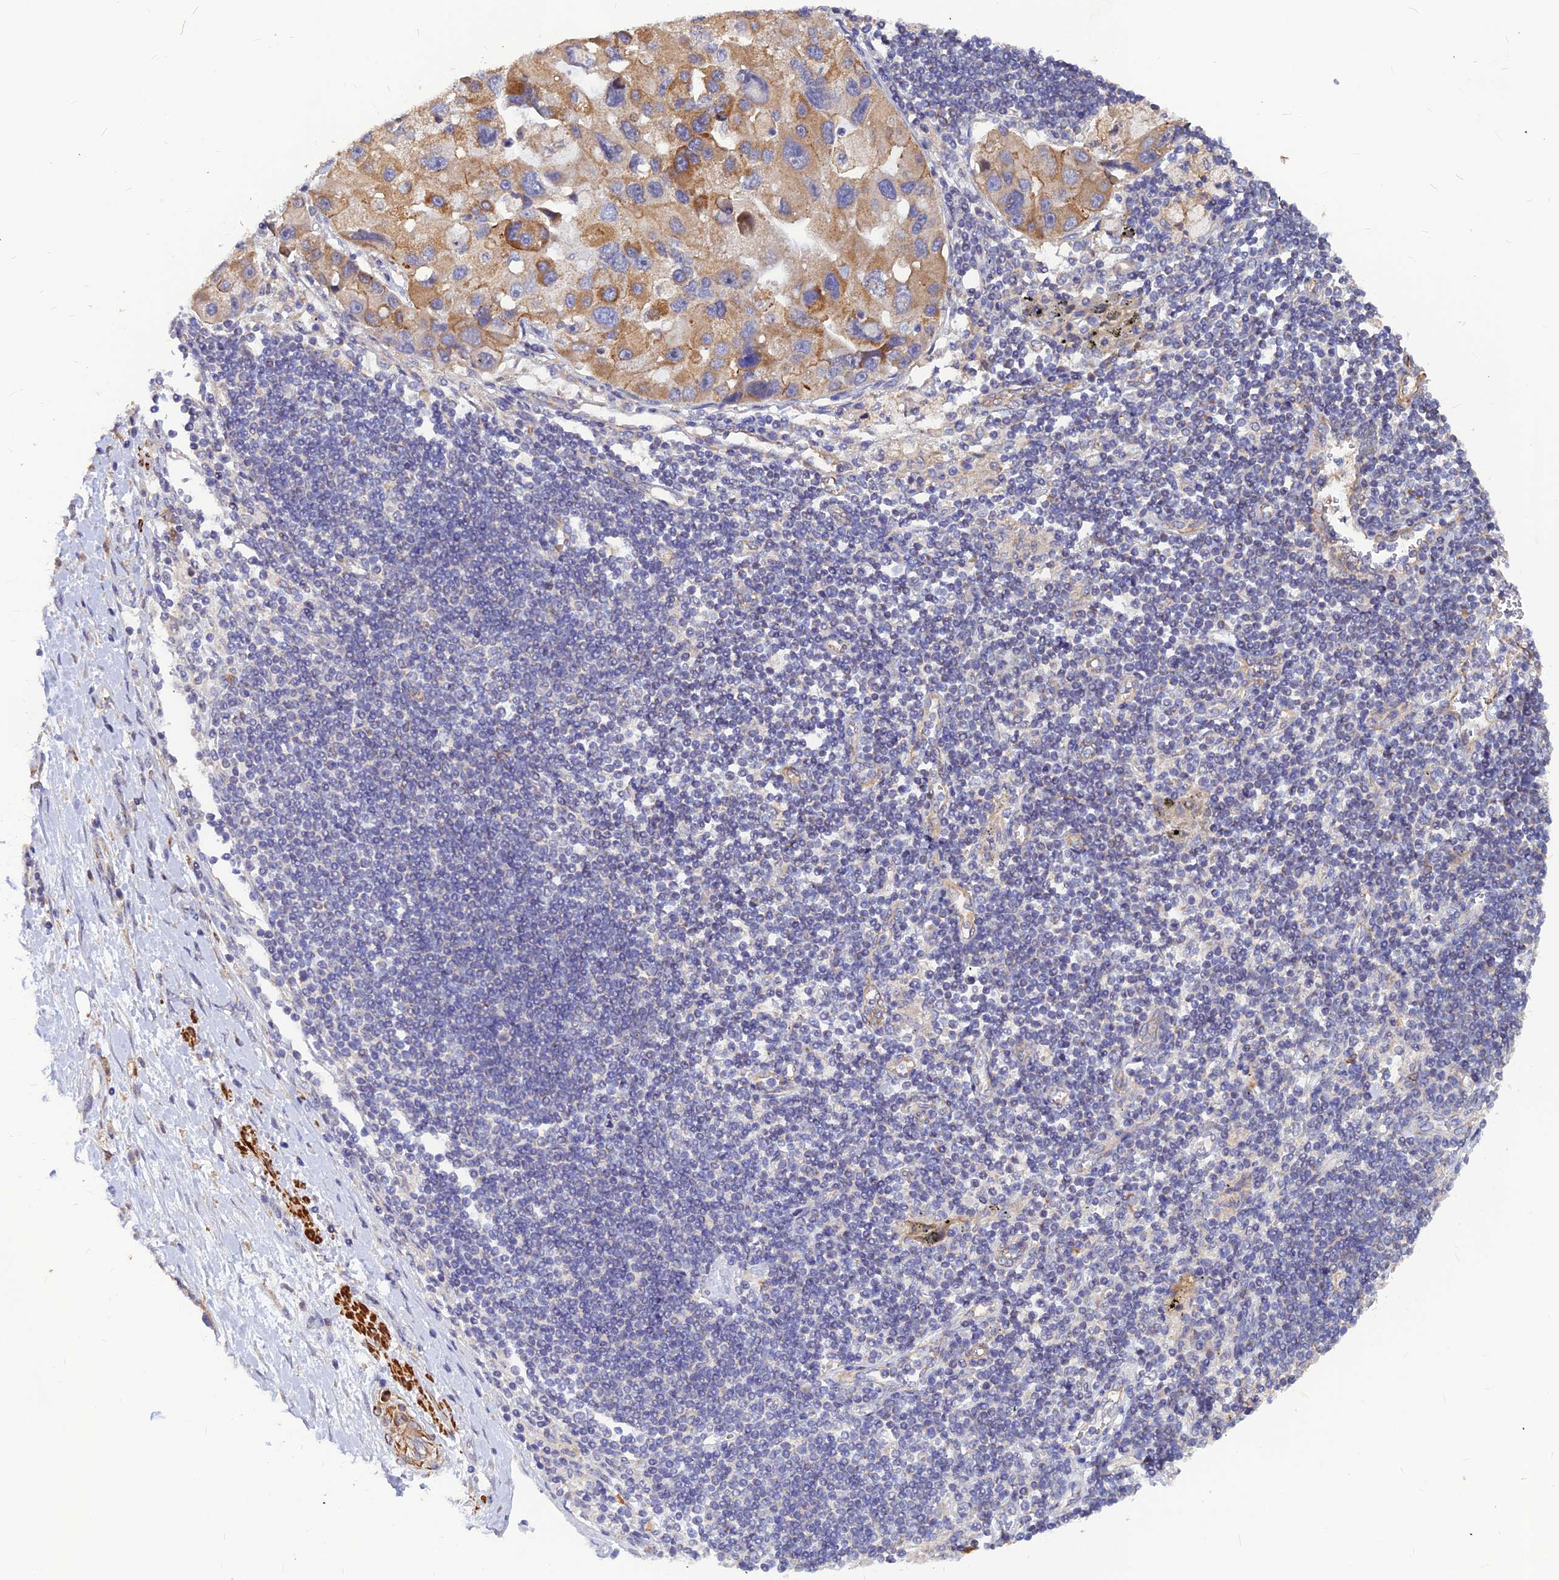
{"staining": {"intensity": "moderate", "quantity": ">75%", "location": "cytoplasmic/membranous"}, "tissue": "lung cancer", "cell_type": "Tumor cells", "image_type": "cancer", "snomed": [{"axis": "morphology", "description": "Adenocarcinoma, NOS"}, {"axis": "topography", "description": "Lung"}], "caption": "About >75% of tumor cells in lung adenocarcinoma reveal moderate cytoplasmic/membranous protein expression as visualized by brown immunohistochemical staining.", "gene": "LEKR1", "patient": {"sex": "female", "age": 54}}